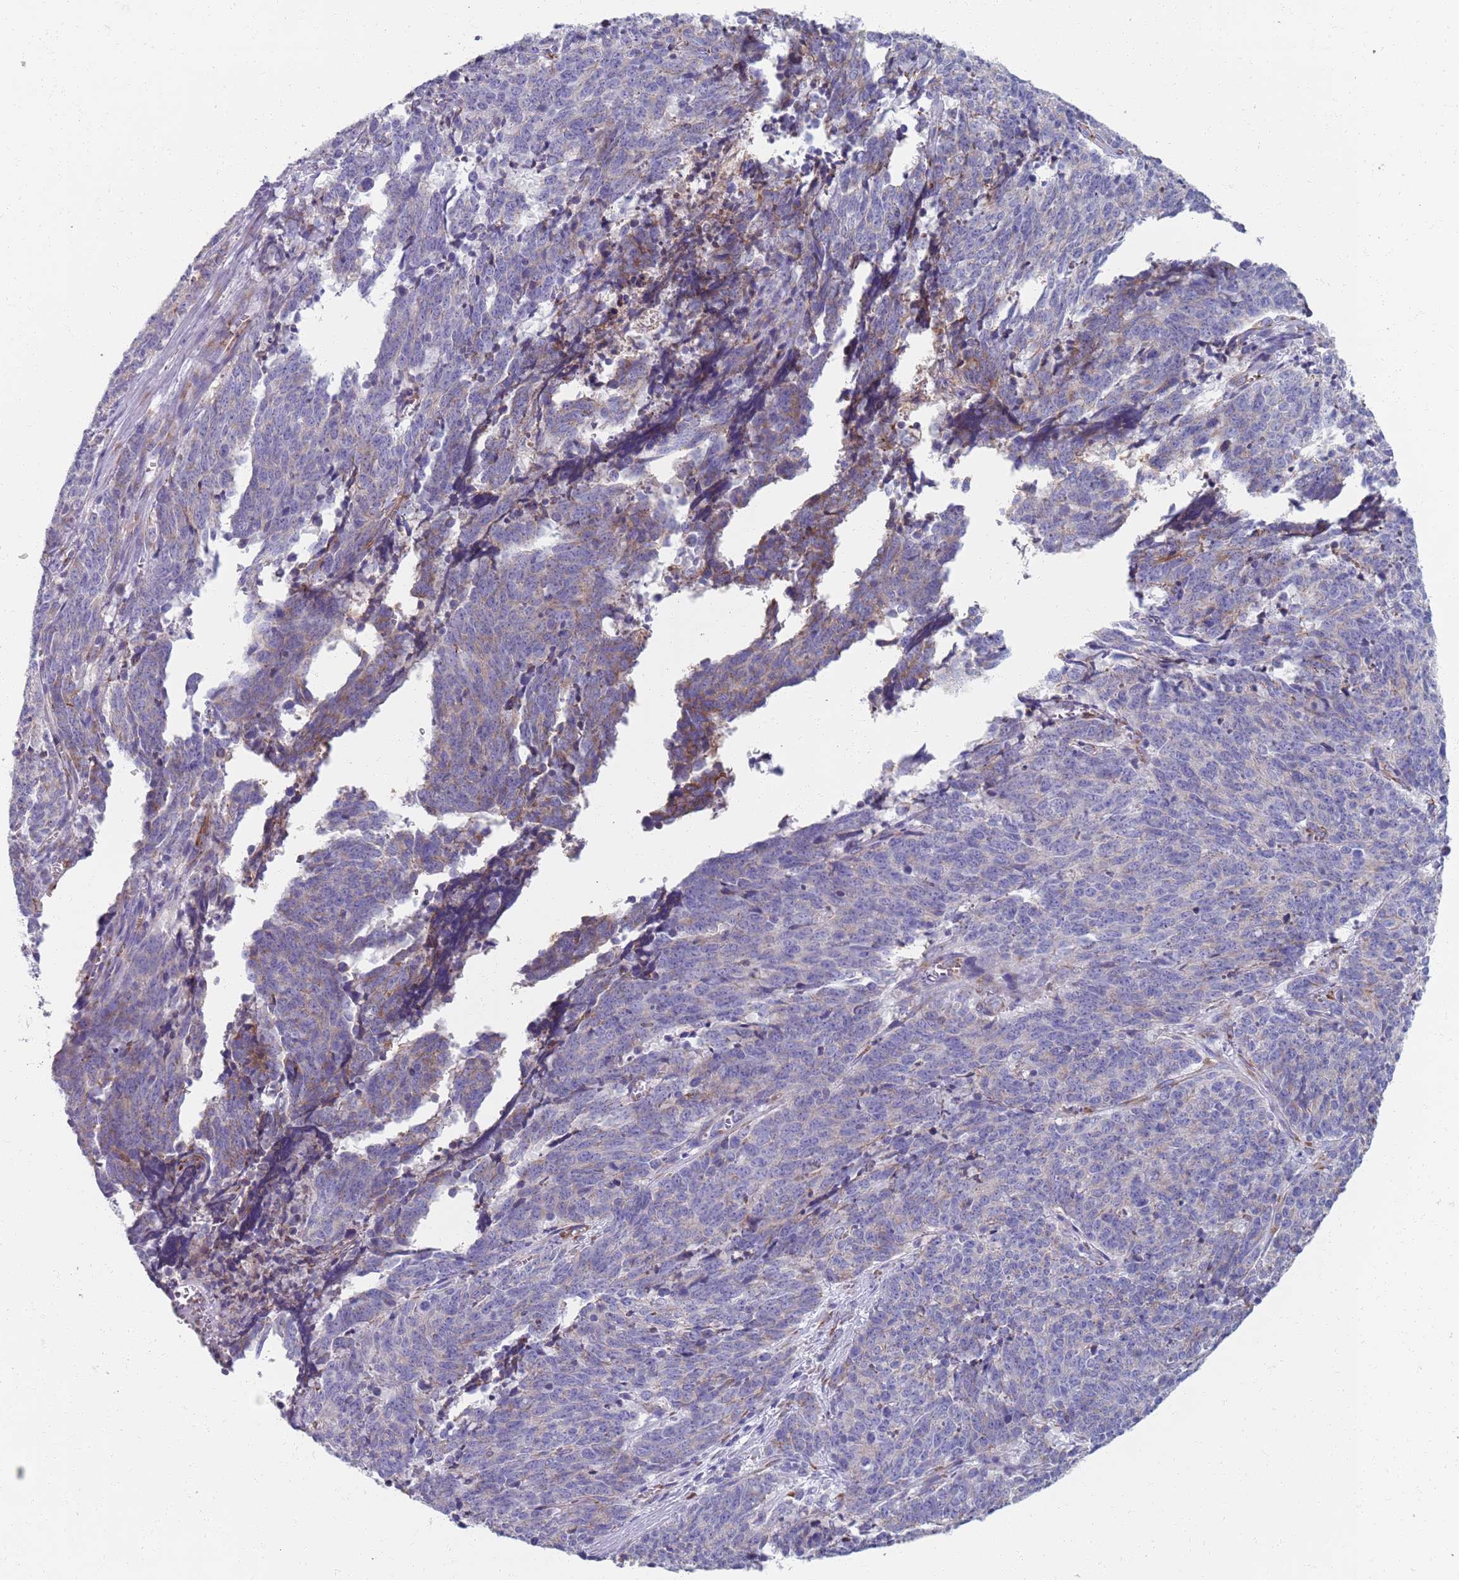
{"staining": {"intensity": "moderate", "quantity": "<25%", "location": "cytoplasmic/membranous"}, "tissue": "cervical cancer", "cell_type": "Tumor cells", "image_type": "cancer", "snomed": [{"axis": "morphology", "description": "Squamous cell carcinoma, NOS"}, {"axis": "topography", "description": "Cervix"}], "caption": "Moderate cytoplasmic/membranous staining for a protein is seen in approximately <25% of tumor cells of squamous cell carcinoma (cervical) using IHC.", "gene": "PLOD1", "patient": {"sex": "female", "age": 29}}